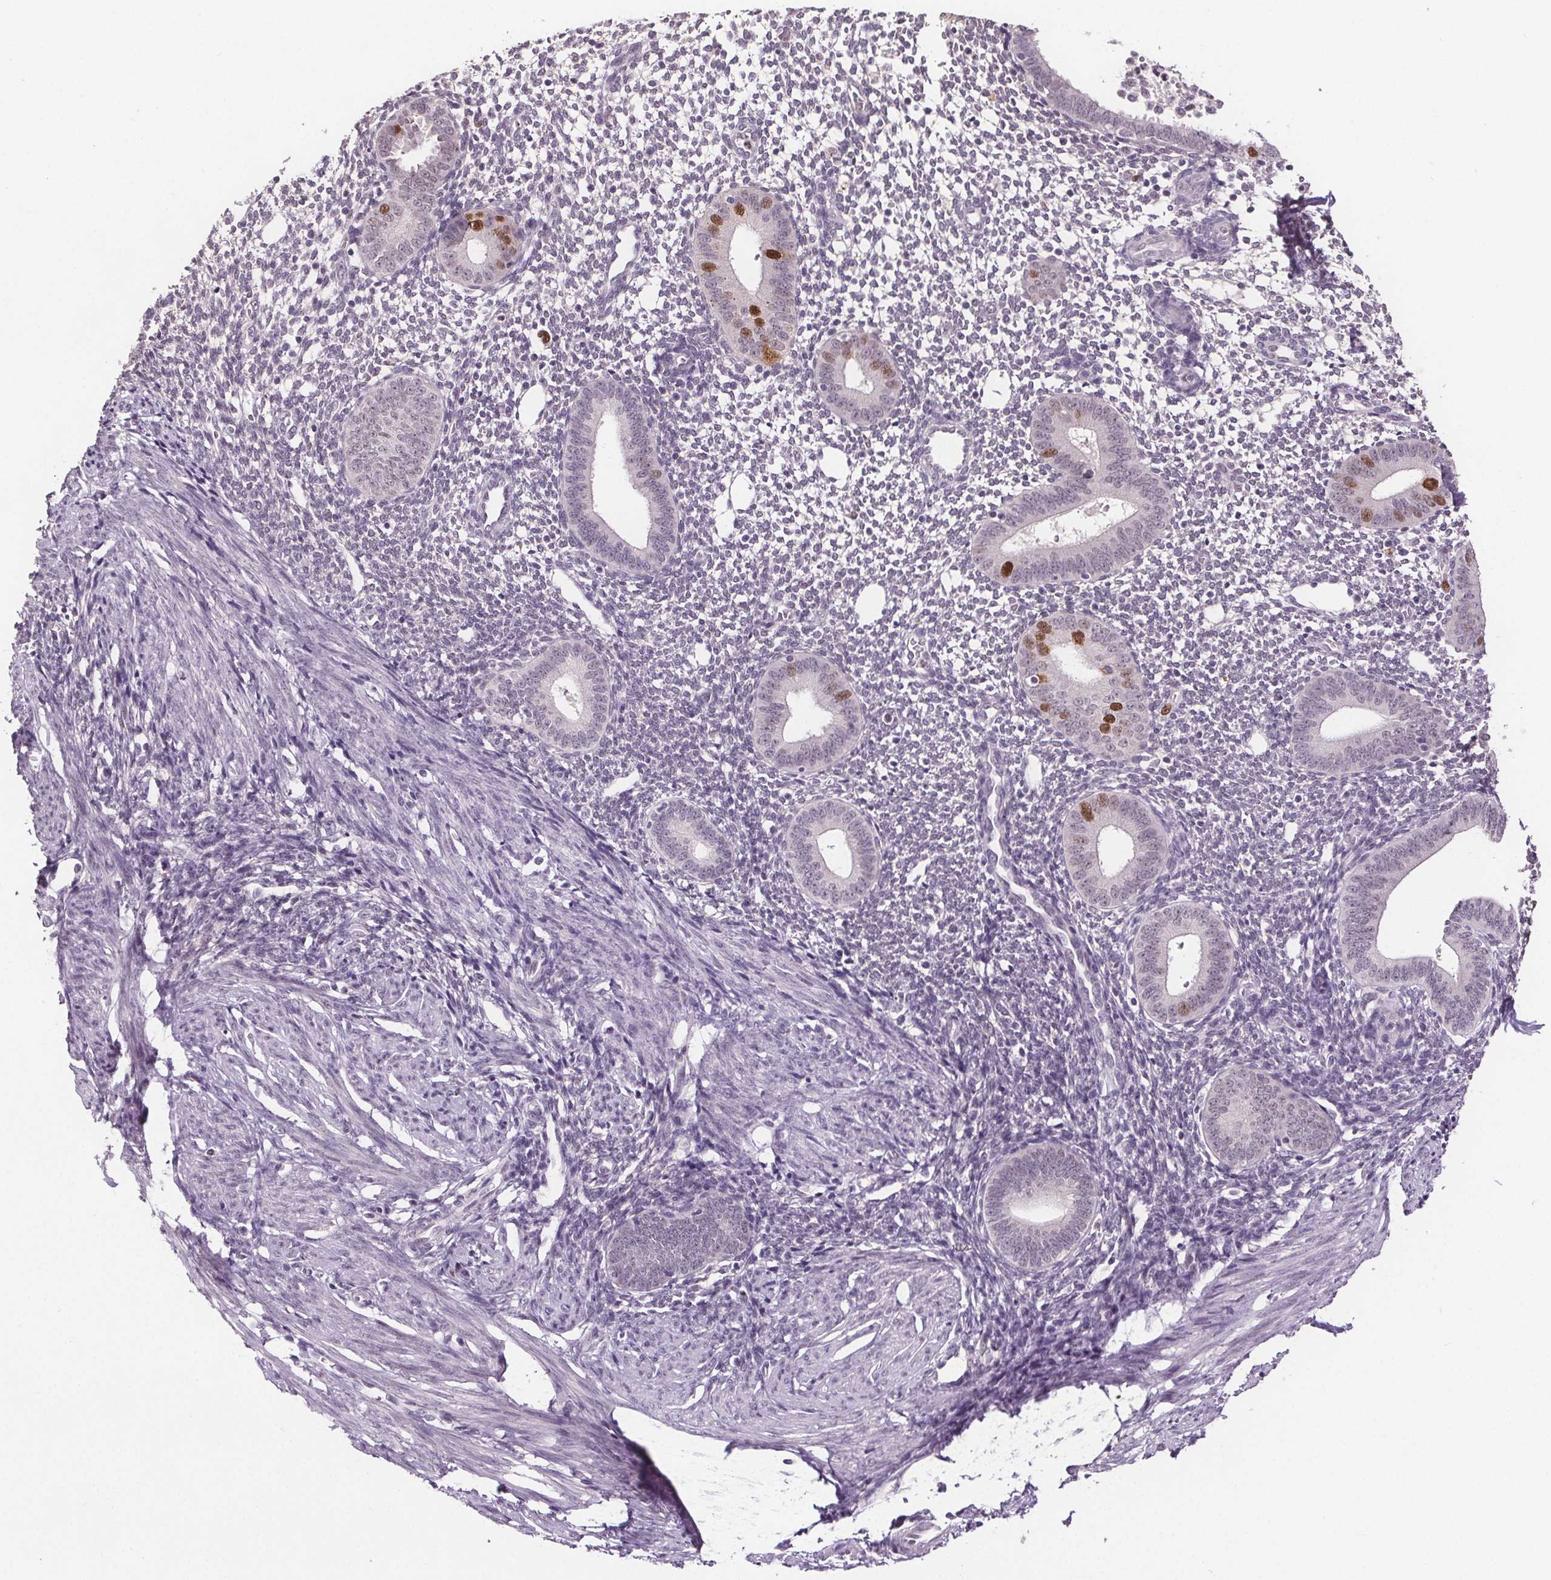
{"staining": {"intensity": "negative", "quantity": "none", "location": "none"}, "tissue": "endometrium", "cell_type": "Cells in endometrial stroma", "image_type": "normal", "snomed": [{"axis": "morphology", "description": "Normal tissue, NOS"}, {"axis": "topography", "description": "Endometrium"}], "caption": "DAB (3,3'-diaminobenzidine) immunohistochemical staining of benign endometrium shows no significant expression in cells in endometrial stroma. (DAB (3,3'-diaminobenzidine) immunohistochemistry with hematoxylin counter stain).", "gene": "CENPF", "patient": {"sex": "female", "age": 40}}